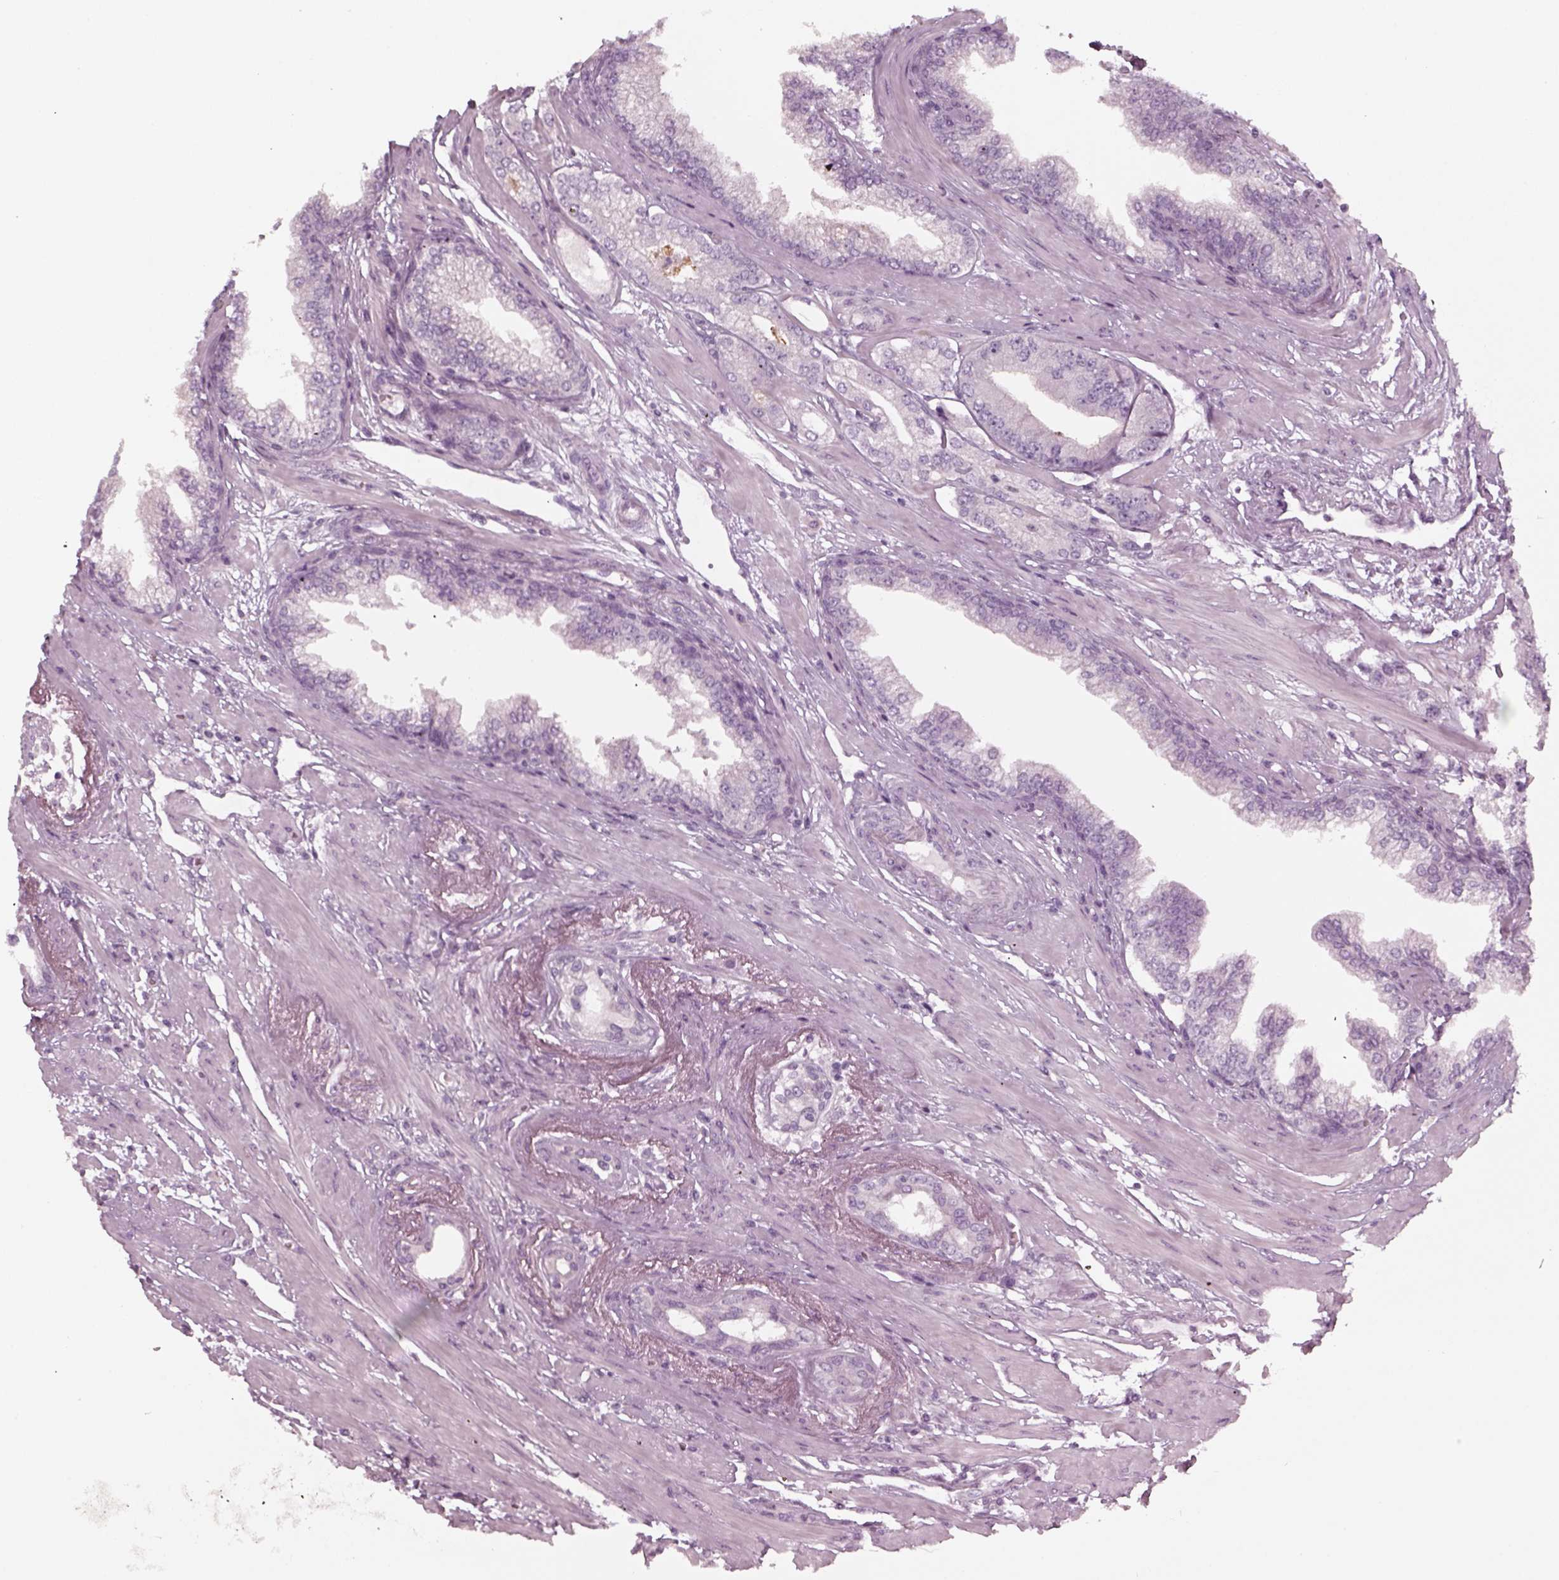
{"staining": {"intensity": "negative", "quantity": "none", "location": "none"}, "tissue": "prostate cancer", "cell_type": "Tumor cells", "image_type": "cancer", "snomed": [{"axis": "morphology", "description": "Adenocarcinoma, Low grade"}, {"axis": "topography", "description": "Prostate"}], "caption": "The histopathology image reveals no staining of tumor cells in prostate cancer (low-grade adenocarcinoma).", "gene": "PNMT", "patient": {"sex": "male", "age": 60}}